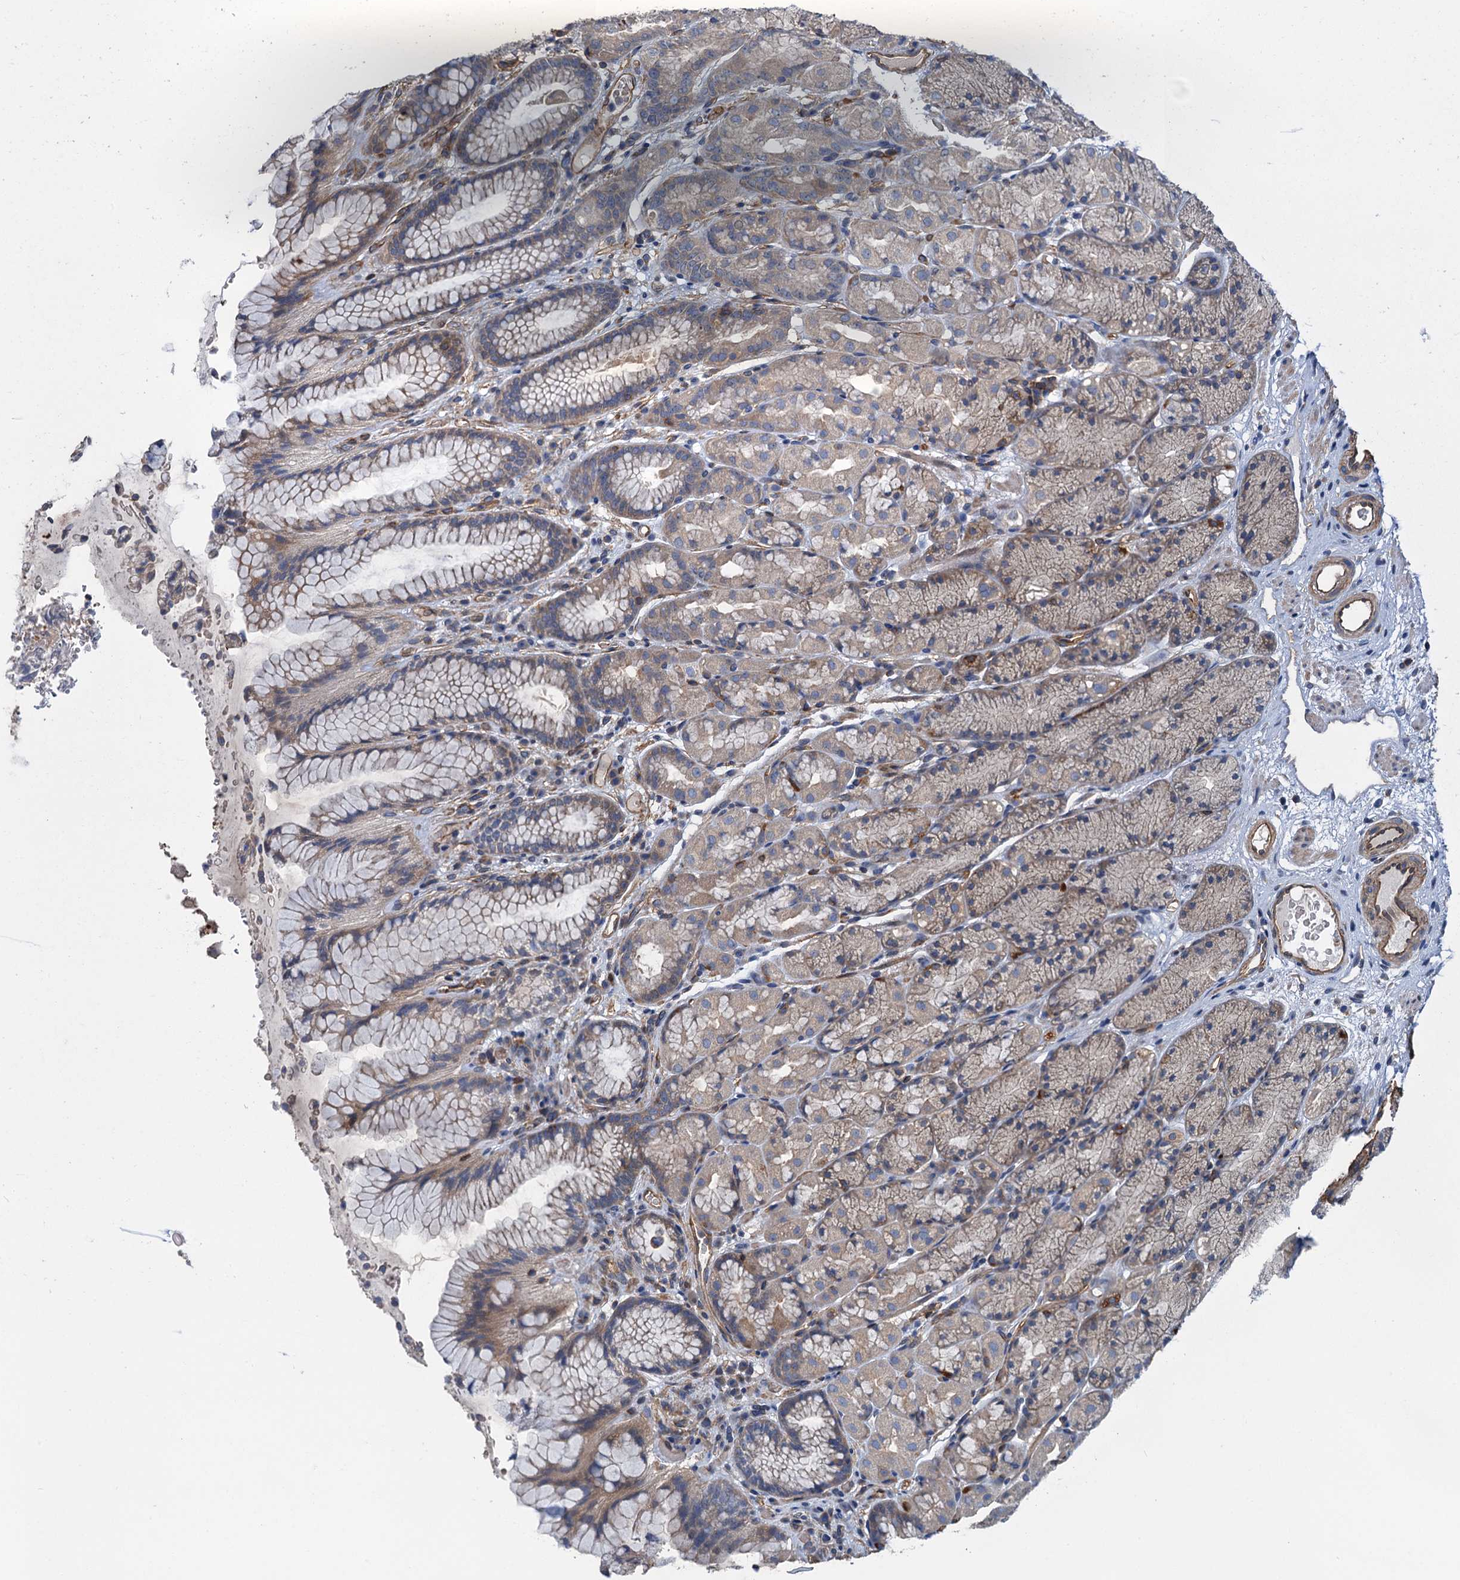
{"staining": {"intensity": "weak", "quantity": "25%-75%", "location": "cytoplasmic/membranous"}, "tissue": "stomach", "cell_type": "Glandular cells", "image_type": "normal", "snomed": [{"axis": "morphology", "description": "Normal tissue, NOS"}, {"axis": "topography", "description": "Stomach"}], "caption": "Protein positivity by immunohistochemistry exhibits weak cytoplasmic/membranous expression in approximately 25%-75% of glandular cells in normal stomach.", "gene": "ROGDI", "patient": {"sex": "male", "age": 63}}